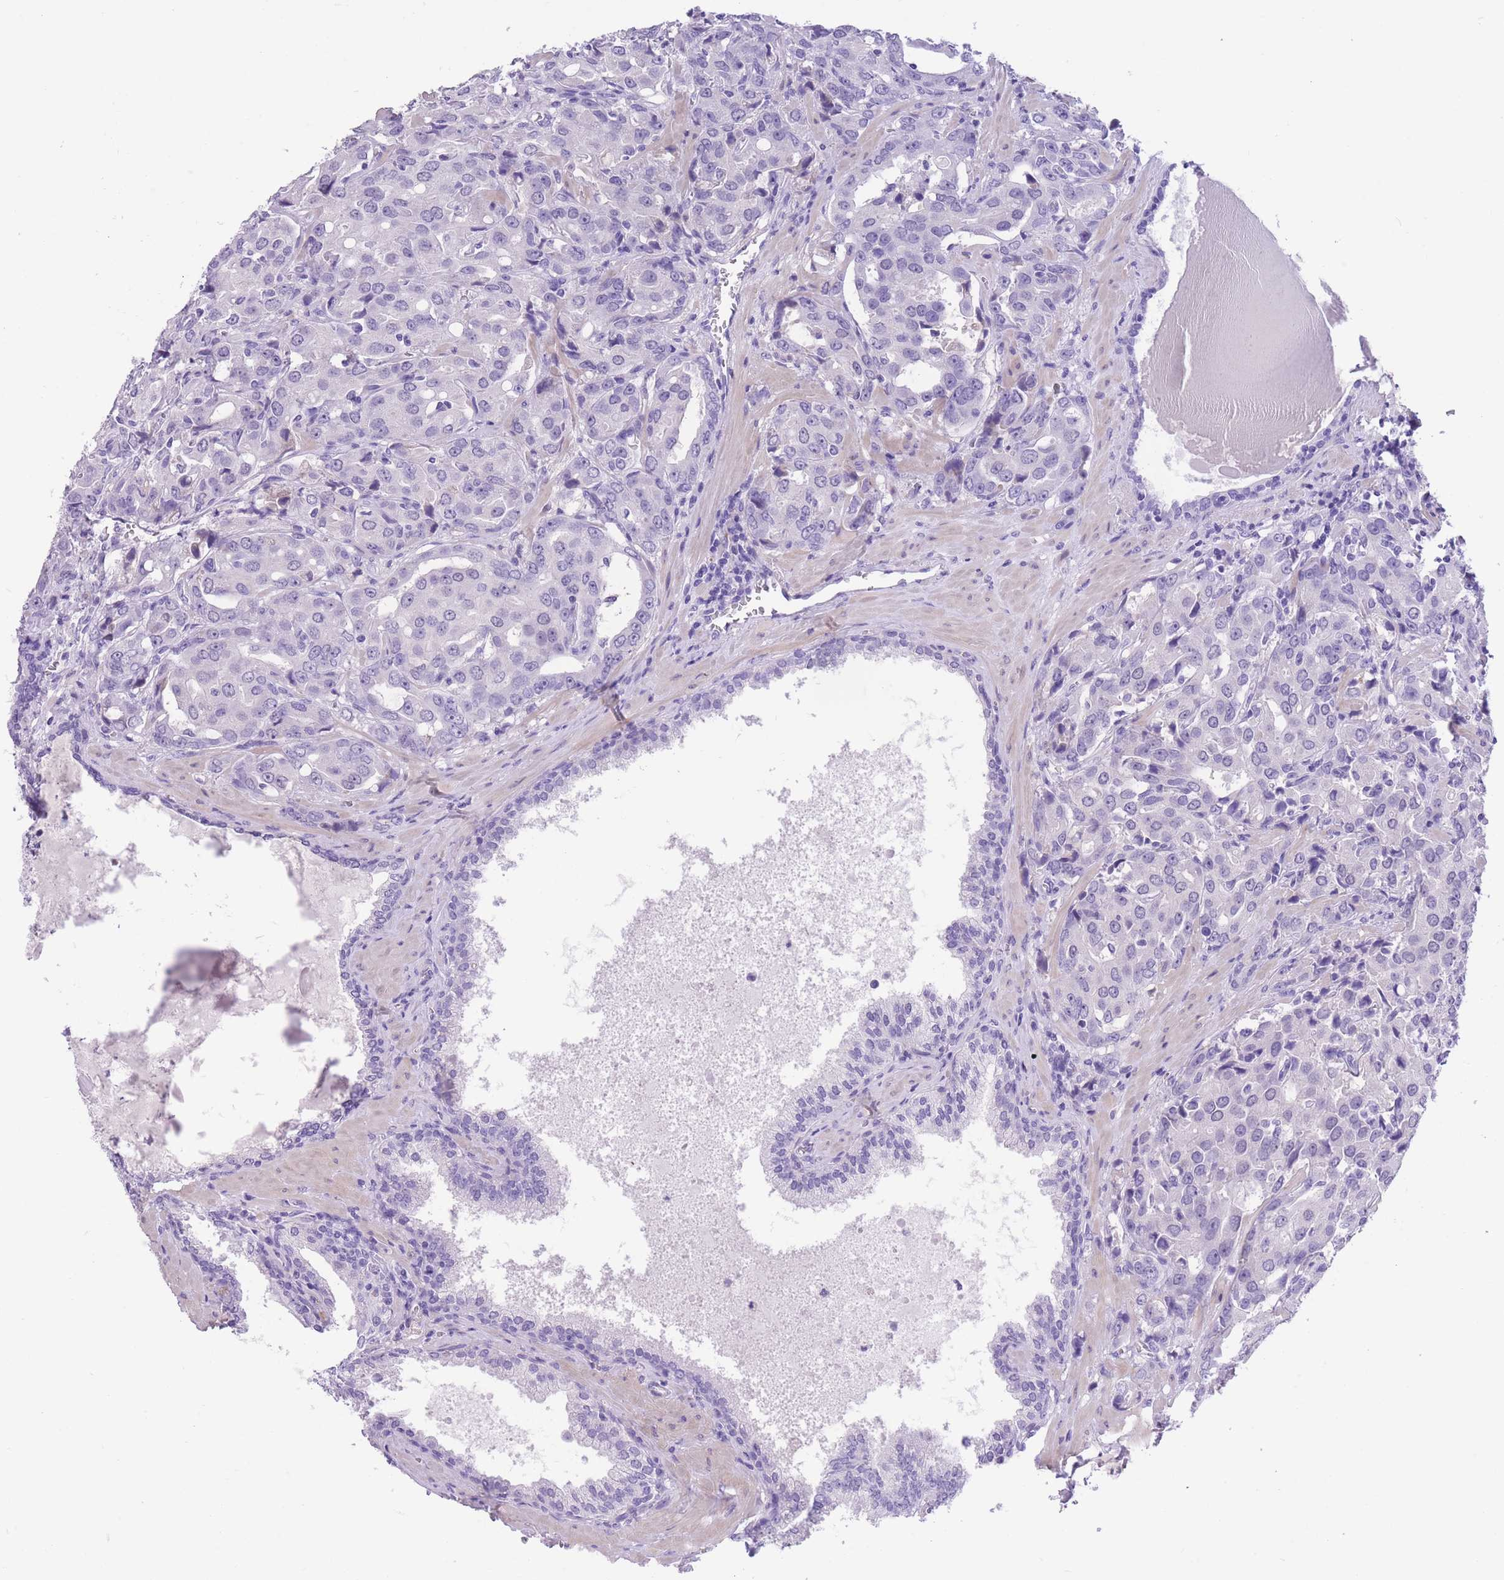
{"staining": {"intensity": "negative", "quantity": "none", "location": "none"}, "tissue": "prostate cancer", "cell_type": "Tumor cells", "image_type": "cancer", "snomed": [{"axis": "morphology", "description": "Adenocarcinoma, High grade"}, {"axis": "topography", "description": "Prostate"}], "caption": "Tumor cells show no significant positivity in prostate cancer (adenocarcinoma (high-grade)).", "gene": "RAI2", "patient": {"sex": "male", "age": 68}}